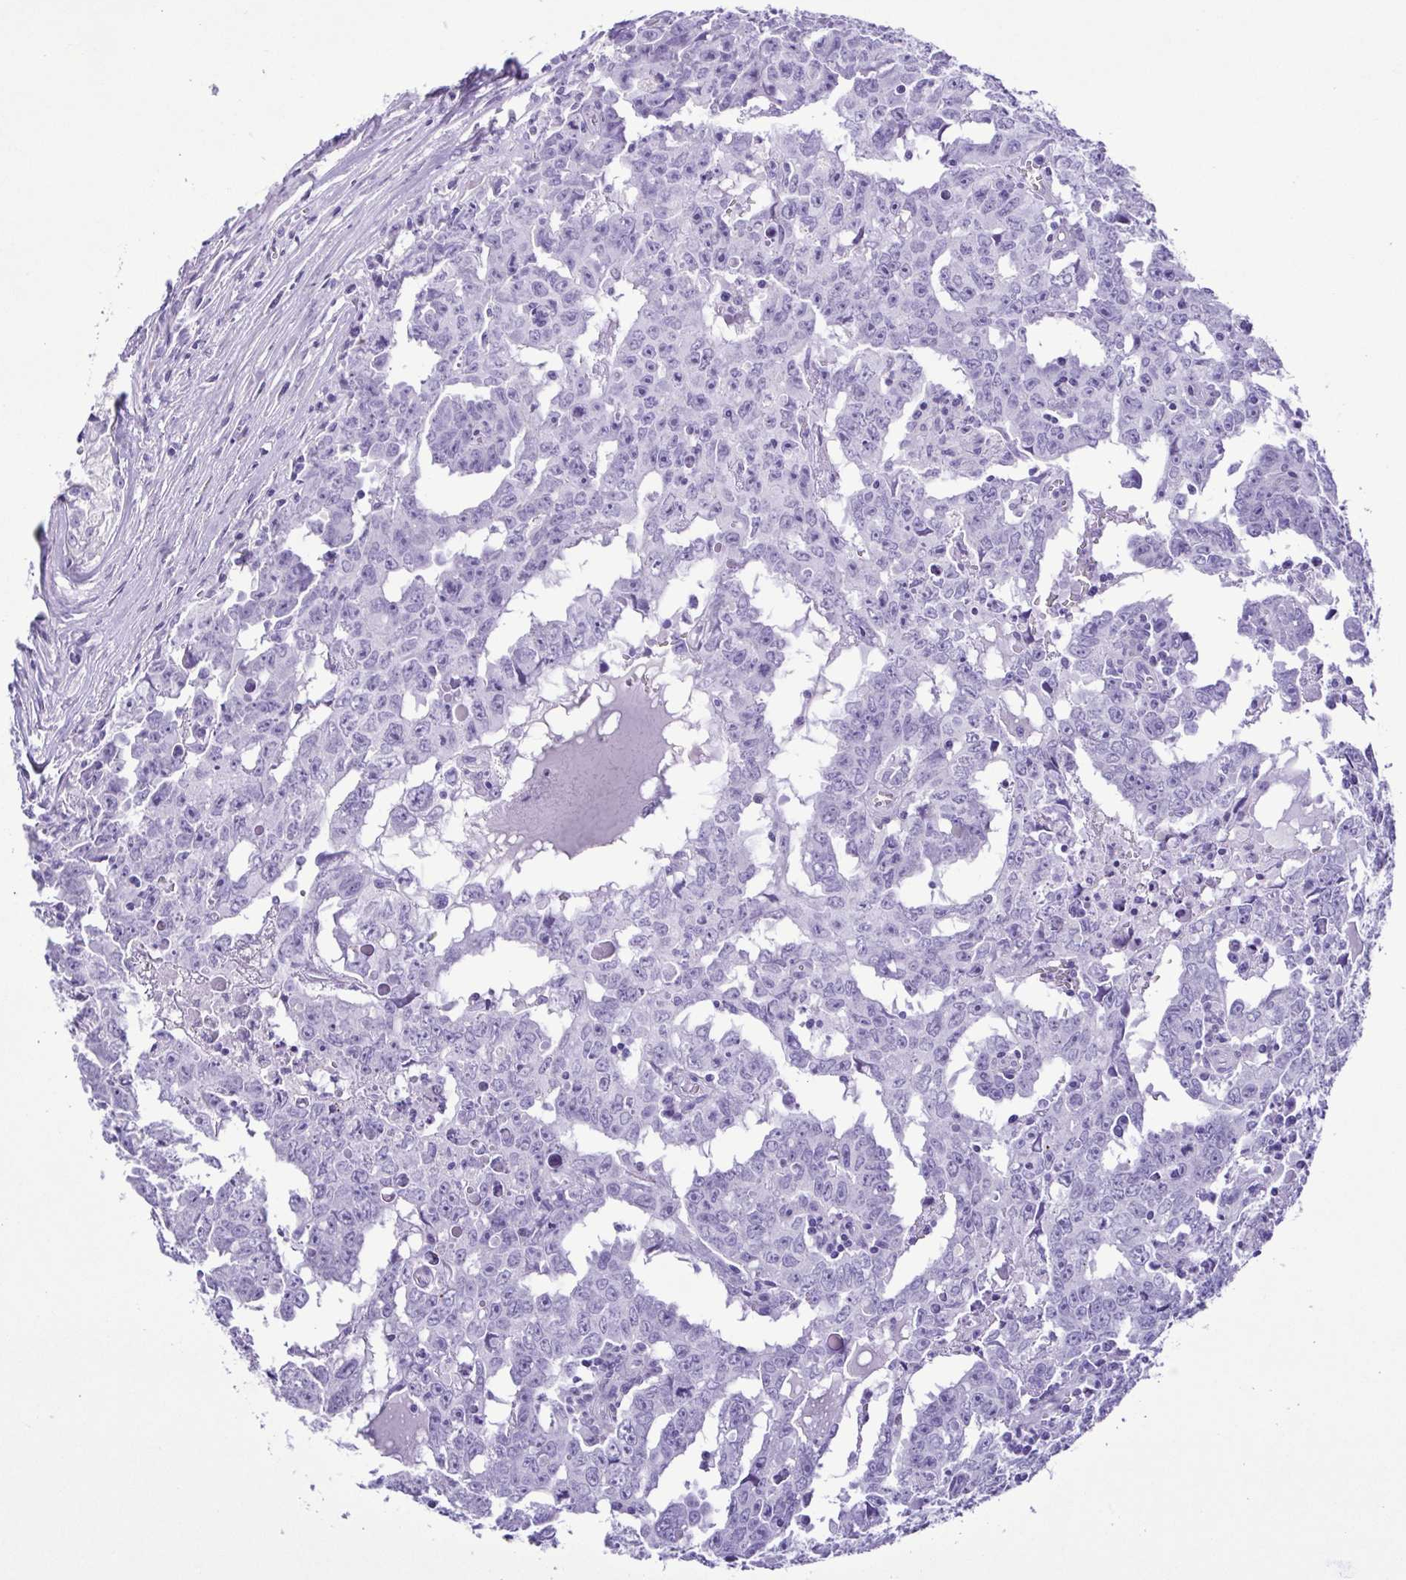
{"staining": {"intensity": "negative", "quantity": "none", "location": "none"}, "tissue": "testis cancer", "cell_type": "Tumor cells", "image_type": "cancer", "snomed": [{"axis": "morphology", "description": "Carcinoma, Embryonal, NOS"}, {"axis": "topography", "description": "Testis"}], "caption": "The image displays no staining of tumor cells in testis cancer (embryonal carcinoma).", "gene": "PAK3", "patient": {"sex": "male", "age": 22}}